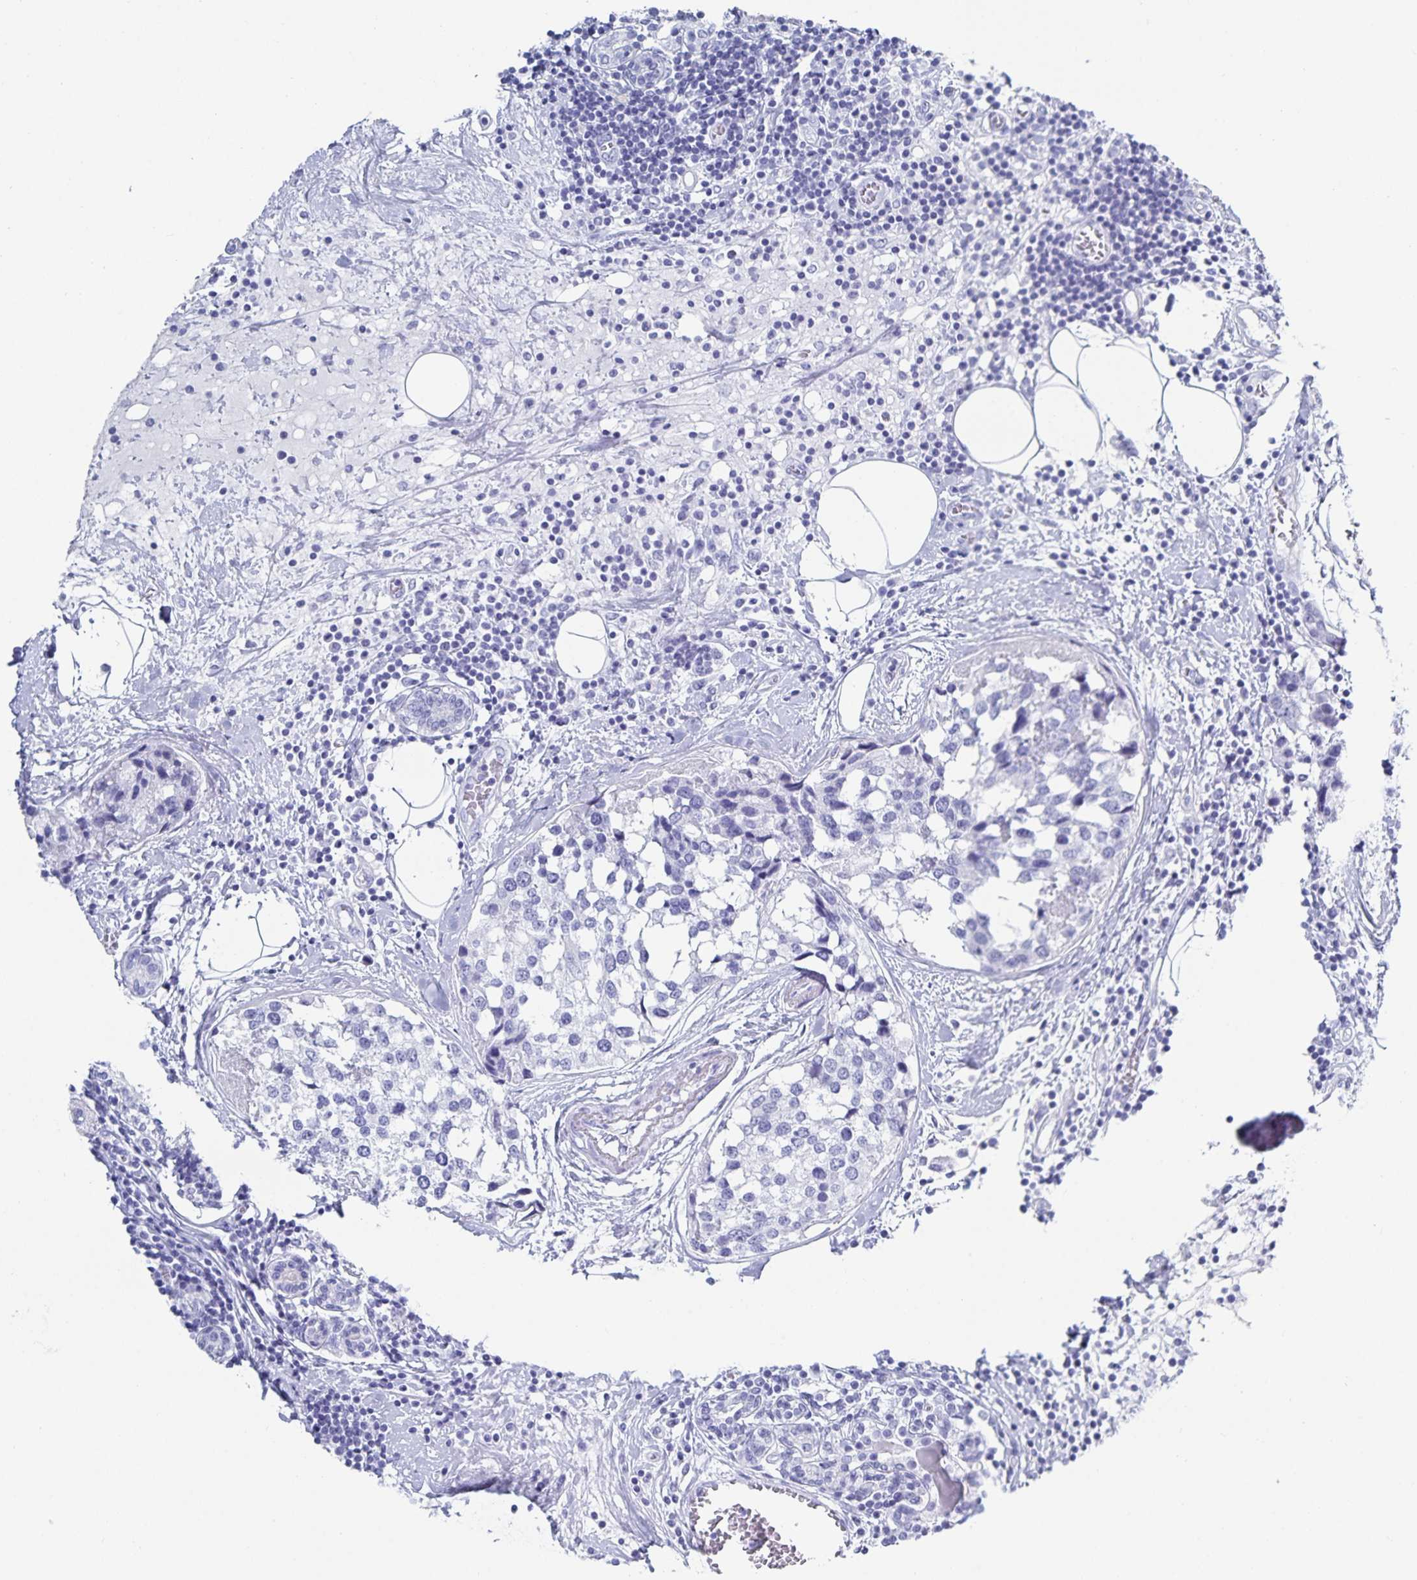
{"staining": {"intensity": "negative", "quantity": "none", "location": "none"}, "tissue": "breast cancer", "cell_type": "Tumor cells", "image_type": "cancer", "snomed": [{"axis": "morphology", "description": "Lobular carcinoma"}, {"axis": "topography", "description": "Breast"}], "caption": "IHC histopathology image of breast cancer (lobular carcinoma) stained for a protein (brown), which exhibits no staining in tumor cells.", "gene": "C19orf73", "patient": {"sex": "female", "age": 59}}